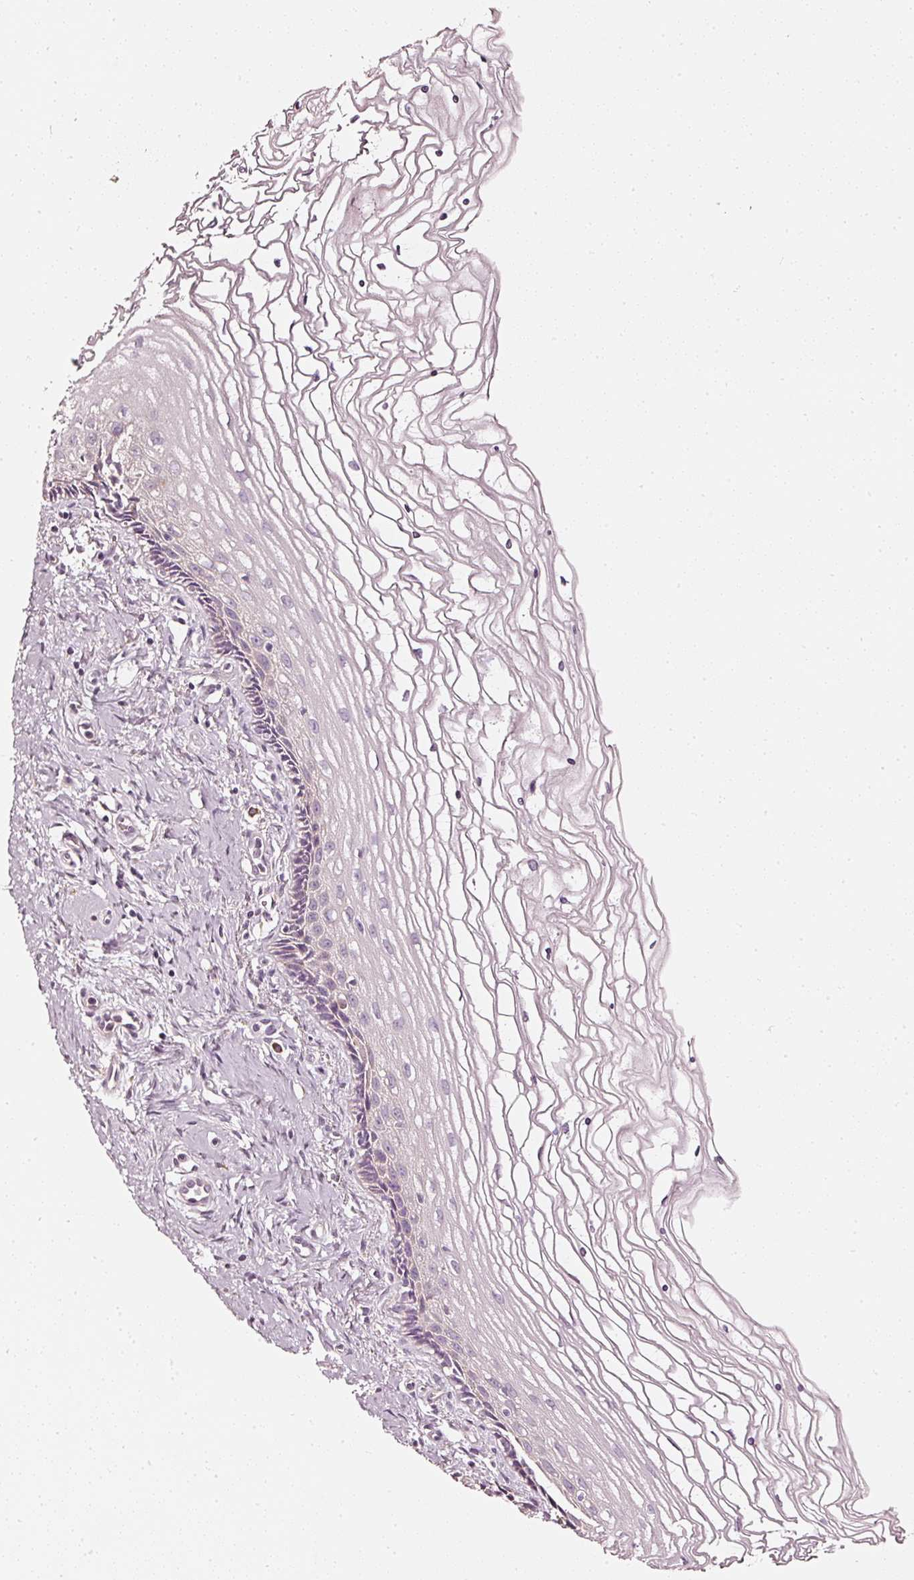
{"staining": {"intensity": "negative", "quantity": "none", "location": "none"}, "tissue": "cervix", "cell_type": "Glandular cells", "image_type": "normal", "snomed": [{"axis": "morphology", "description": "Normal tissue, NOS"}, {"axis": "topography", "description": "Cervix"}], "caption": "Human cervix stained for a protein using IHC exhibits no expression in glandular cells.", "gene": "CNP", "patient": {"sex": "female", "age": 47}}